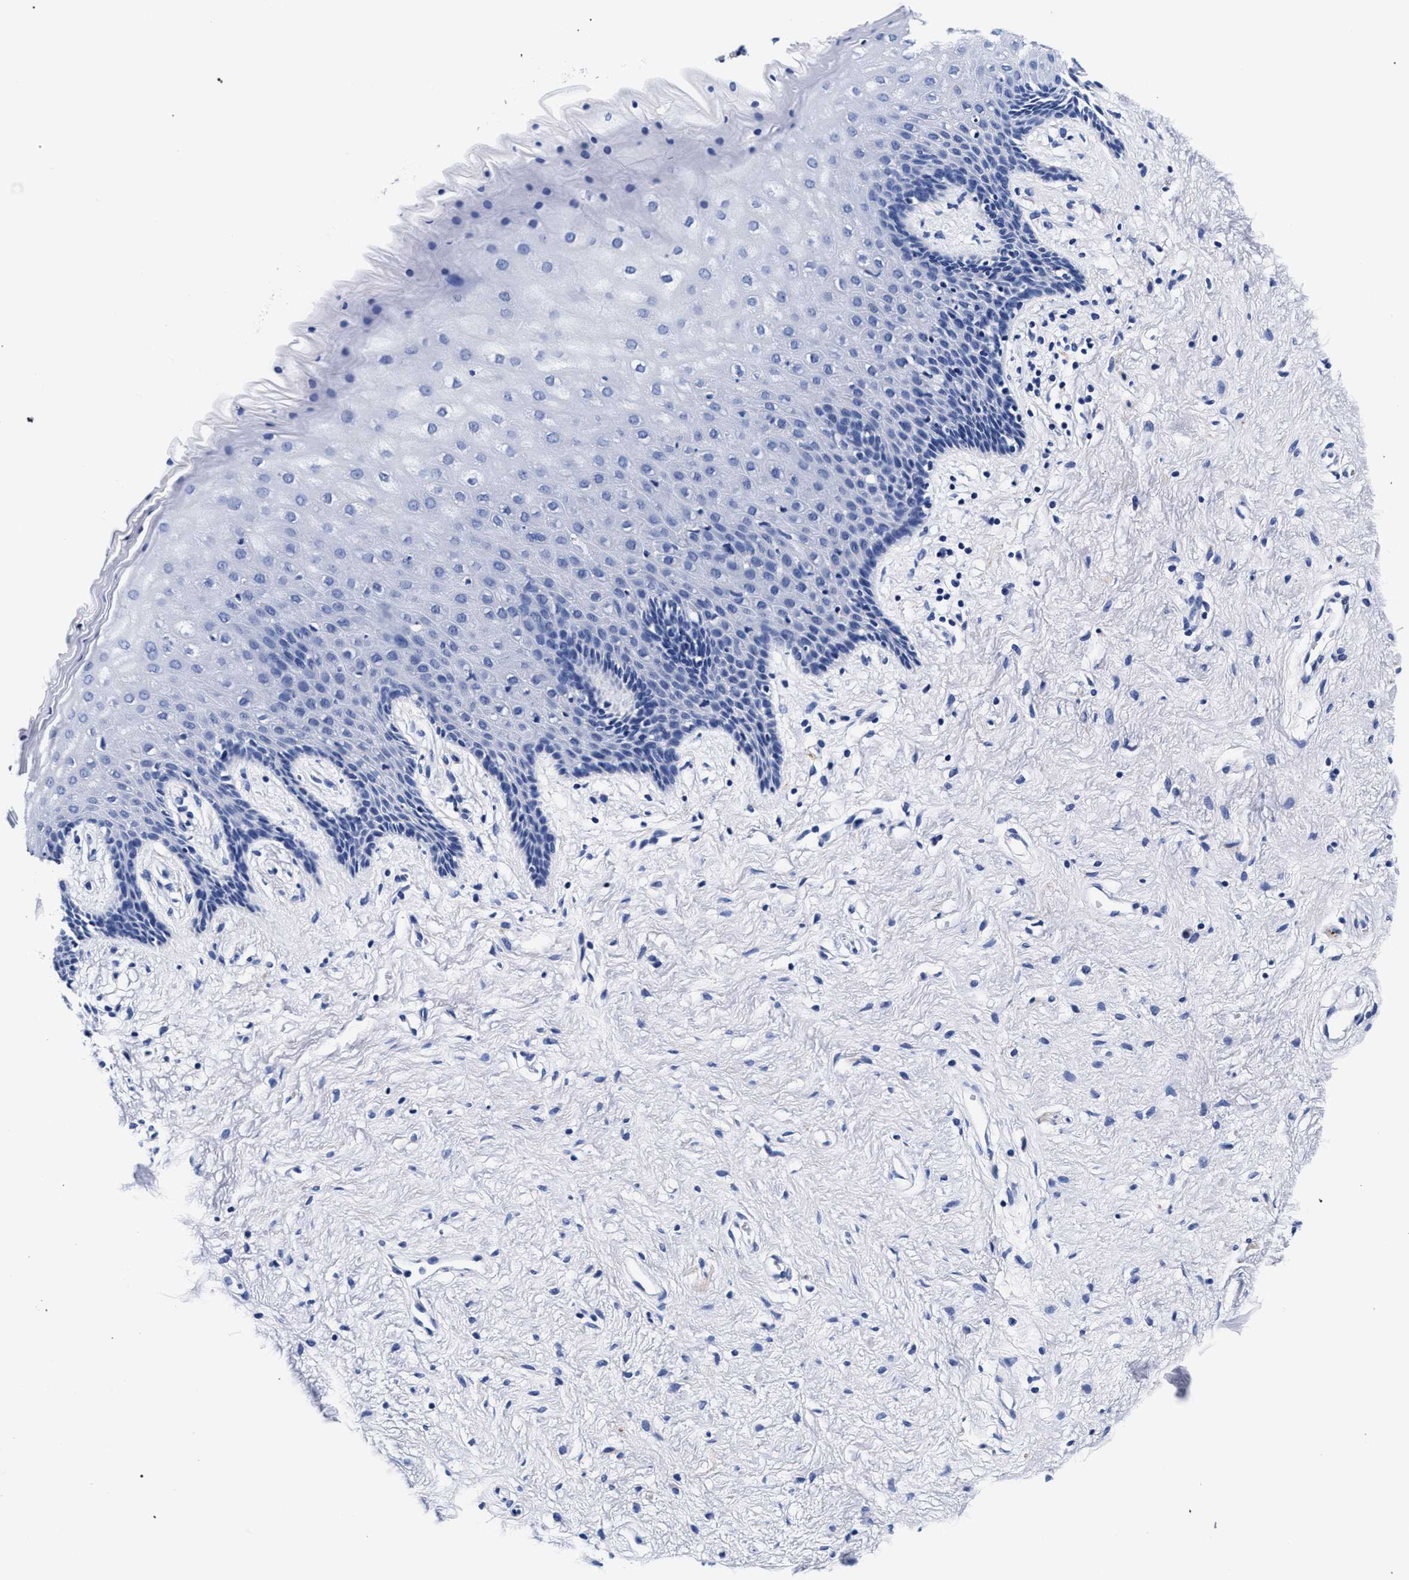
{"staining": {"intensity": "negative", "quantity": "none", "location": "none"}, "tissue": "vagina", "cell_type": "Squamous epithelial cells", "image_type": "normal", "snomed": [{"axis": "morphology", "description": "Normal tissue, NOS"}, {"axis": "topography", "description": "Vagina"}], "caption": "This is a photomicrograph of immunohistochemistry staining of benign vagina, which shows no positivity in squamous epithelial cells.", "gene": "RAB3B", "patient": {"sex": "female", "age": 44}}